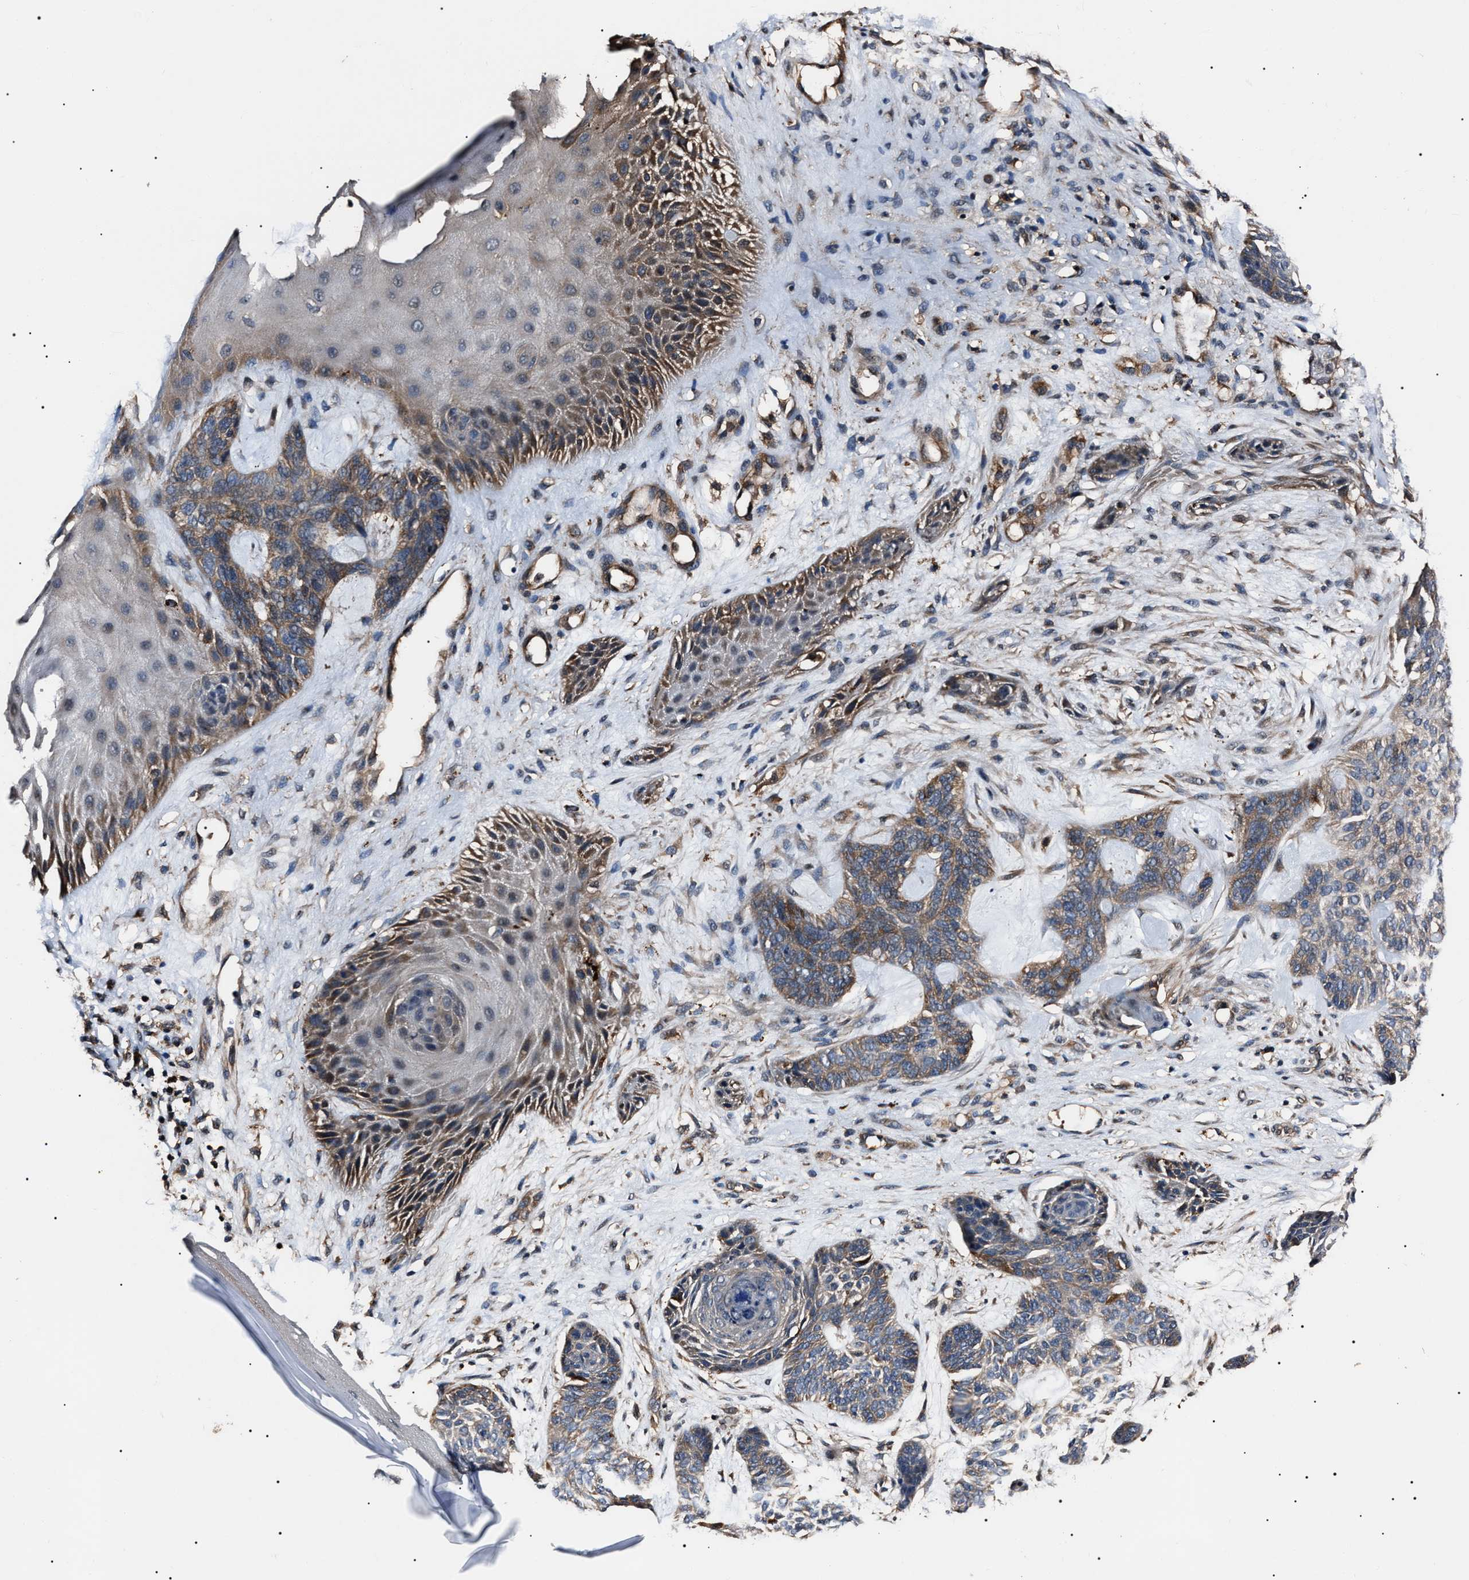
{"staining": {"intensity": "moderate", "quantity": "25%-75%", "location": "cytoplasmic/membranous"}, "tissue": "skin cancer", "cell_type": "Tumor cells", "image_type": "cancer", "snomed": [{"axis": "morphology", "description": "Basal cell carcinoma"}, {"axis": "topography", "description": "Skin"}], "caption": "Tumor cells reveal medium levels of moderate cytoplasmic/membranous staining in about 25%-75% of cells in human skin cancer.", "gene": "CCT8", "patient": {"sex": "male", "age": 55}}